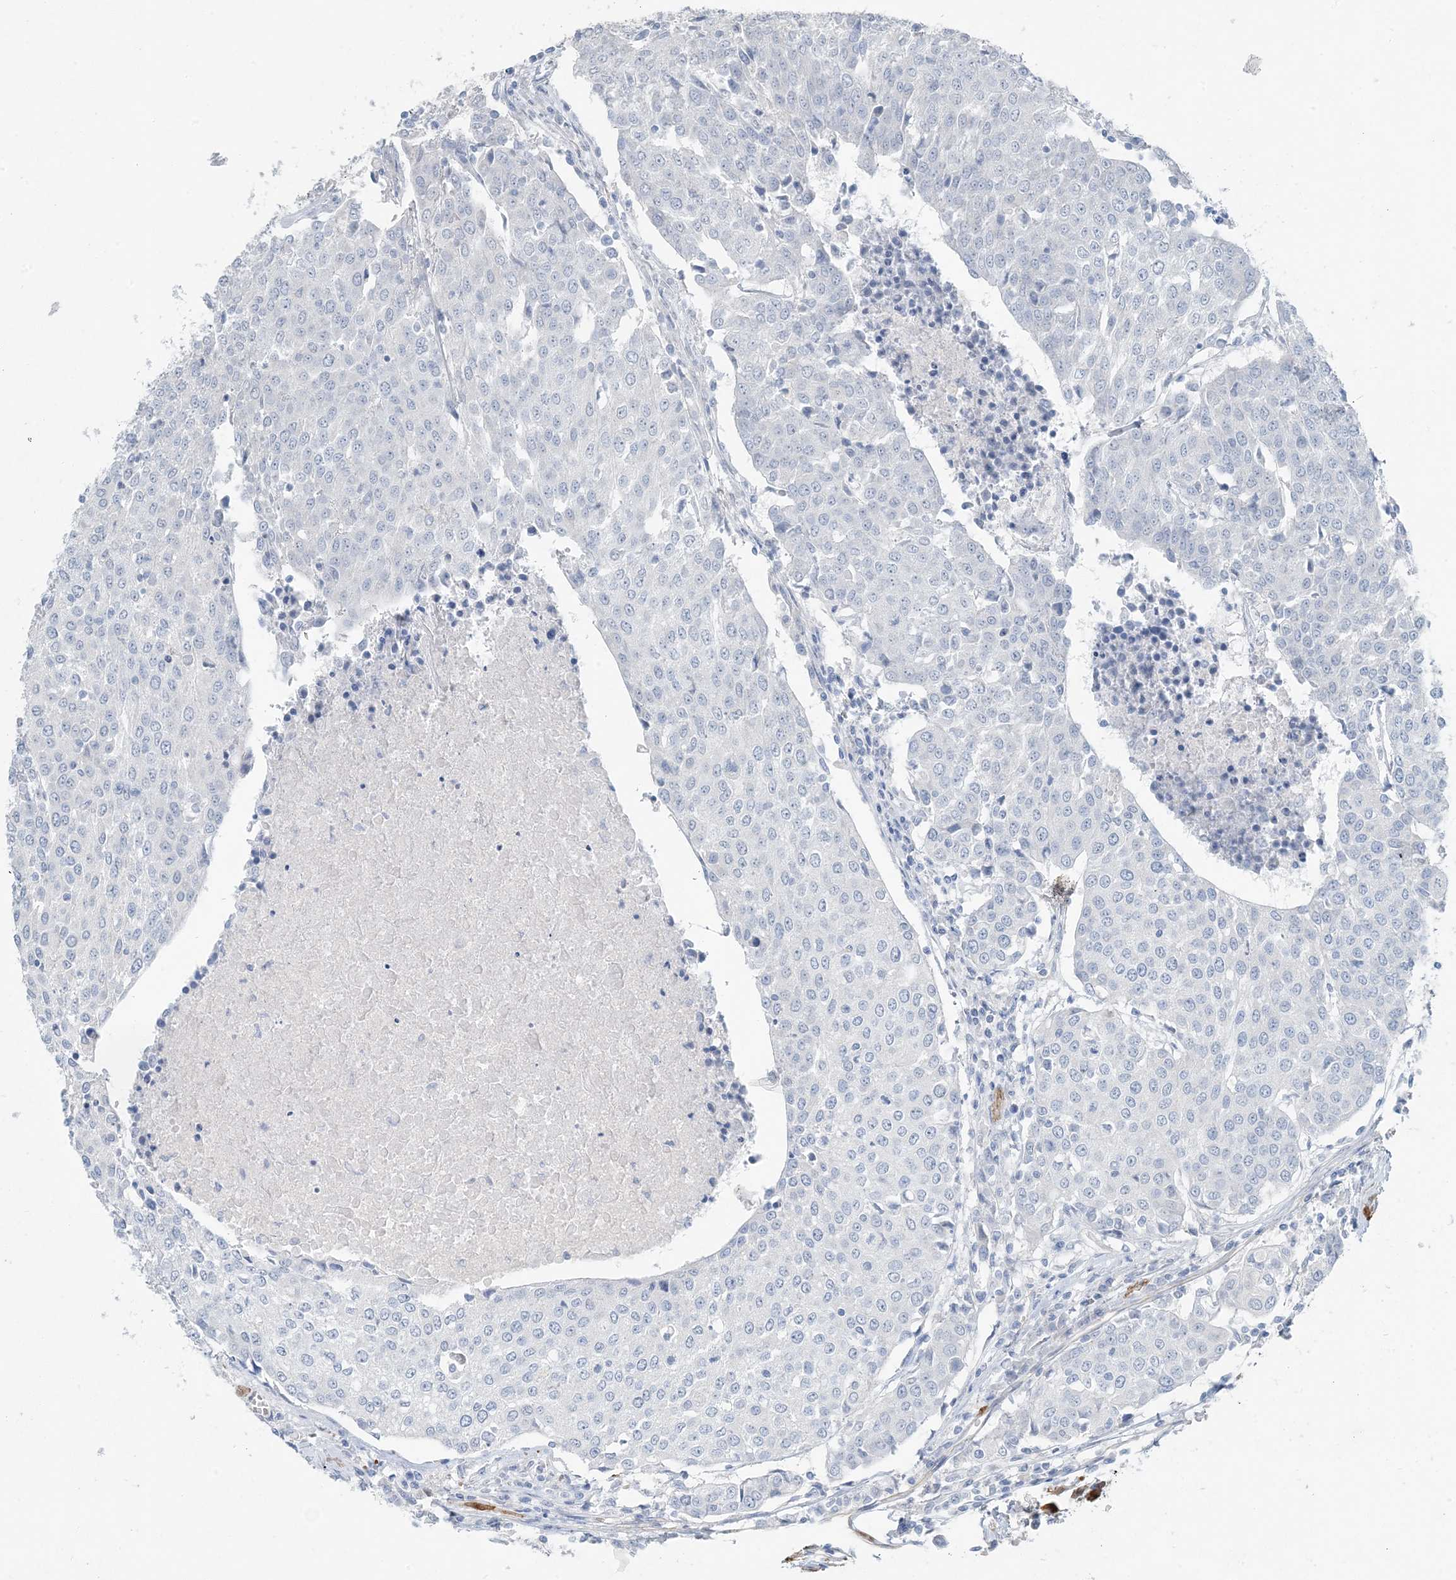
{"staining": {"intensity": "negative", "quantity": "none", "location": "none"}, "tissue": "urothelial cancer", "cell_type": "Tumor cells", "image_type": "cancer", "snomed": [{"axis": "morphology", "description": "Urothelial carcinoma, High grade"}, {"axis": "topography", "description": "Urinary bladder"}], "caption": "Immunohistochemistry (IHC) histopathology image of neoplastic tissue: urothelial cancer stained with DAB (3,3'-diaminobenzidine) displays no significant protein expression in tumor cells.", "gene": "PGM5", "patient": {"sex": "female", "age": 85}}